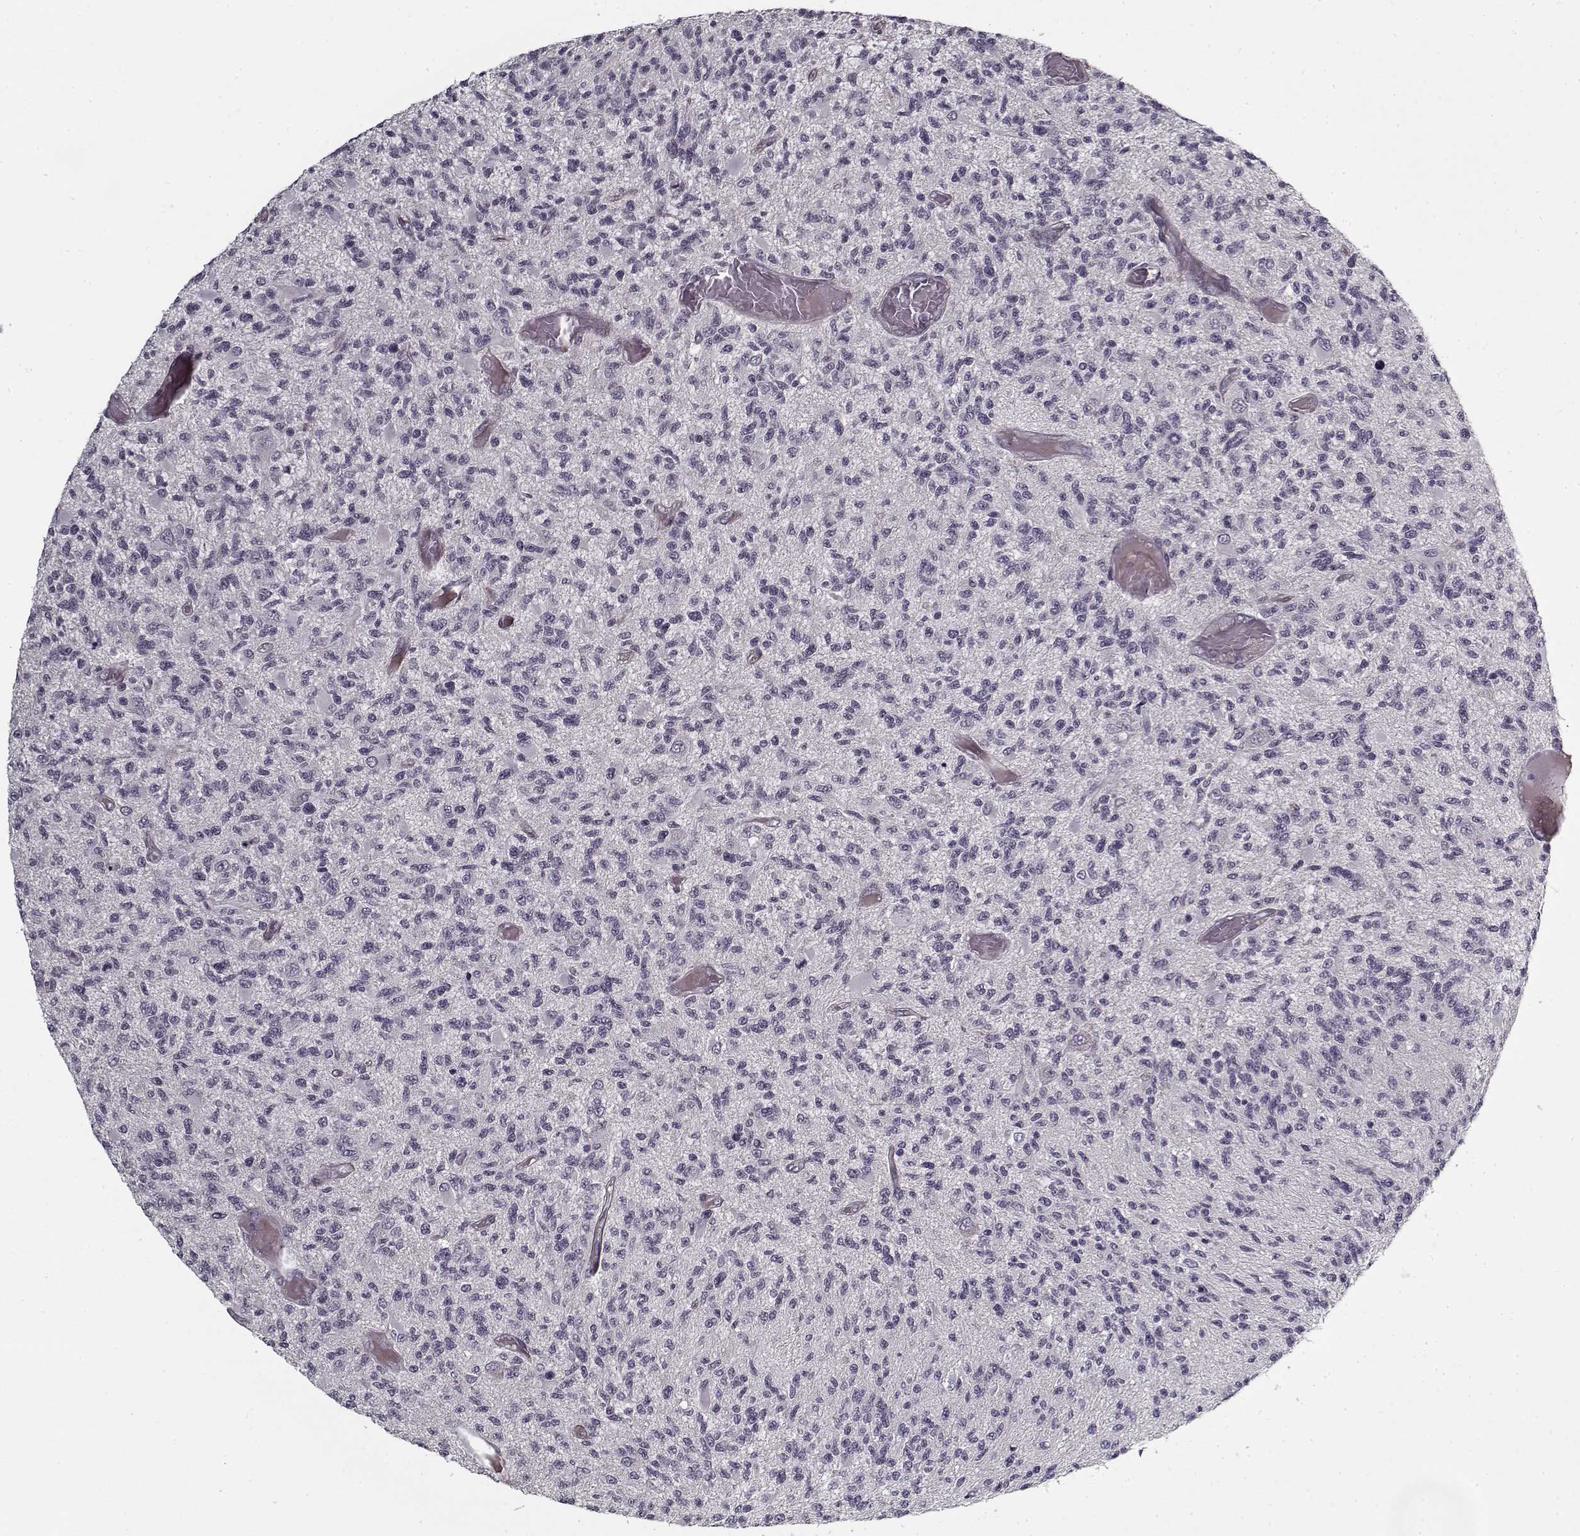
{"staining": {"intensity": "negative", "quantity": "none", "location": "none"}, "tissue": "glioma", "cell_type": "Tumor cells", "image_type": "cancer", "snomed": [{"axis": "morphology", "description": "Glioma, malignant, High grade"}, {"axis": "topography", "description": "Brain"}], "caption": "Immunohistochemical staining of human malignant glioma (high-grade) shows no significant expression in tumor cells.", "gene": "LAMA2", "patient": {"sex": "female", "age": 63}}